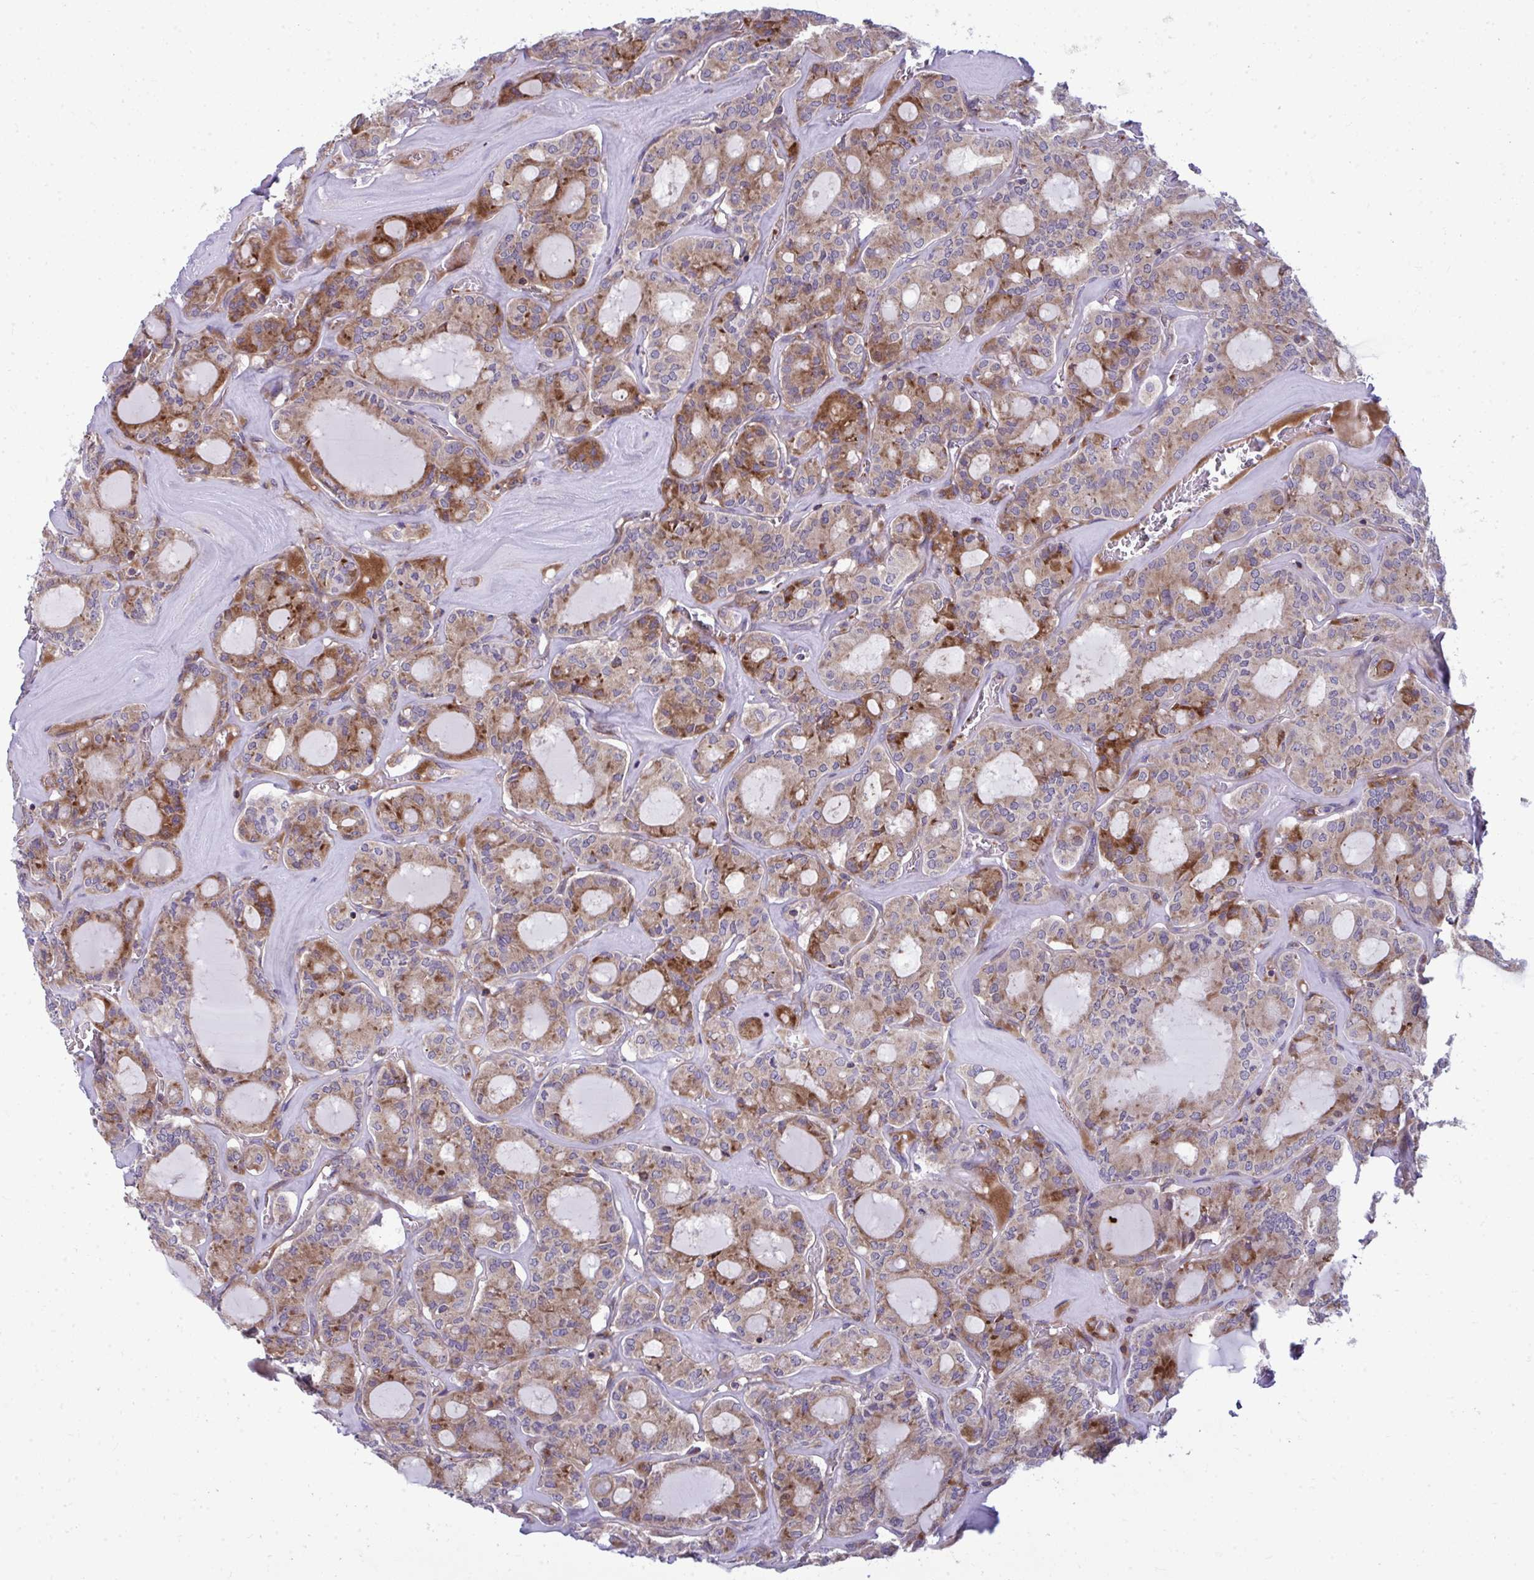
{"staining": {"intensity": "moderate", "quantity": ">75%", "location": "cytoplasmic/membranous"}, "tissue": "thyroid cancer", "cell_type": "Tumor cells", "image_type": "cancer", "snomed": [{"axis": "morphology", "description": "Papillary adenocarcinoma, NOS"}, {"axis": "topography", "description": "Thyroid gland"}], "caption": "About >75% of tumor cells in human thyroid cancer (papillary adenocarcinoma) reveal moderate cytoplasmic/membranous protein staining as visualized by brown immunohistochemical staining.", "gene": "GFPT2", "patient": {"sex": "male", "age": 87}}